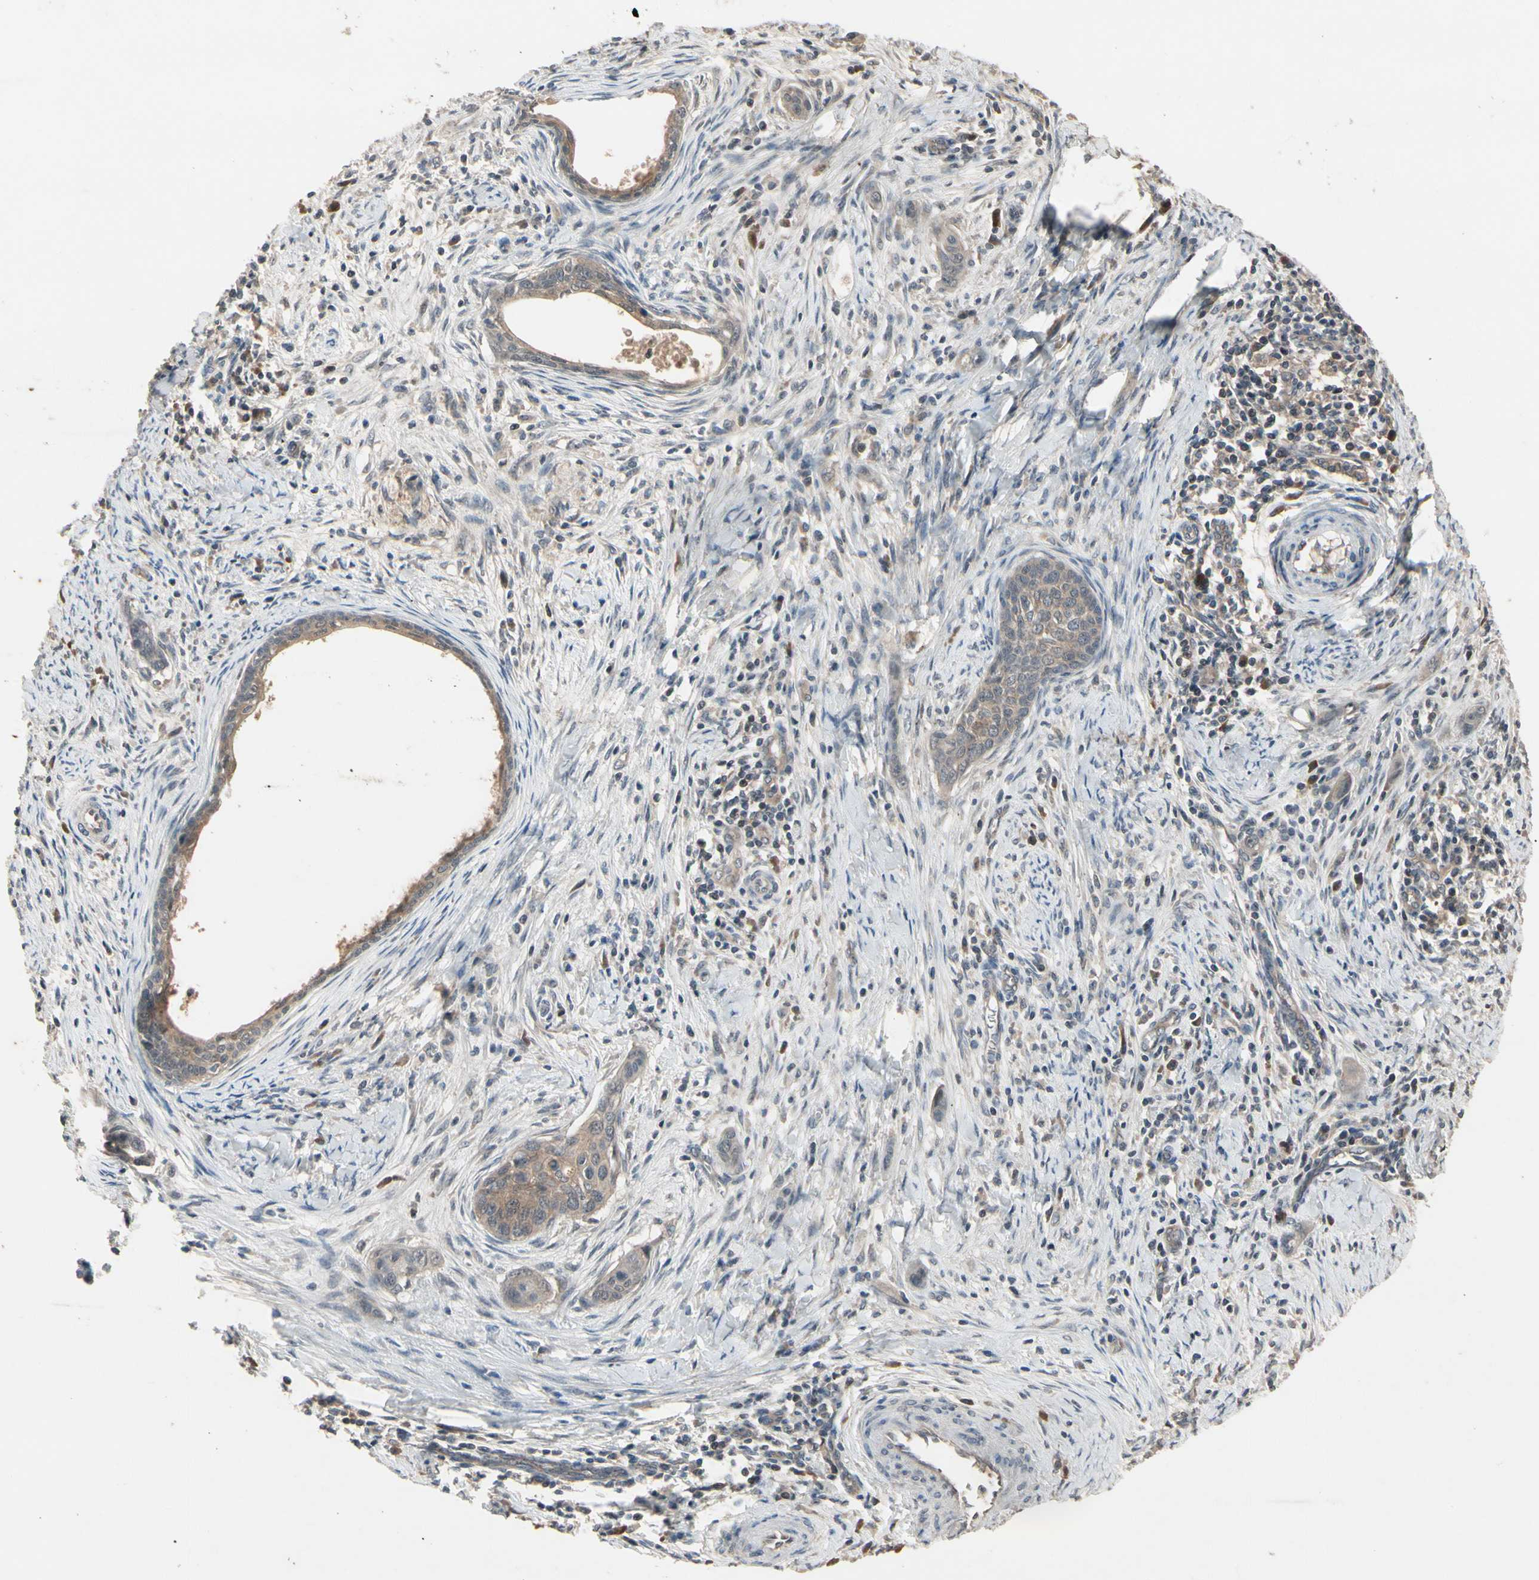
{"staining": {"intensity": "moderate", "quantity": ">75%", "location": "cytoplasmic/membranous"}, "tissue": "cervical cancer", "cell_type": "Tumor cells", "image_type": "cancer", "snomed": [{"axis": "morphology", "description": "Squamous cell carcinoma, NOS"}, {"axis": "topography", "description": "Cervix"}], "caption": "About >75% of tumor cells in squamous cell carcinoma (cervical) demonstrate moderate cytoplasmic/membranous protein positivity as visualized by brown immunohistochemical staining.", "gene": "NSF", "patient": {"sex": "female", "age": 33}}